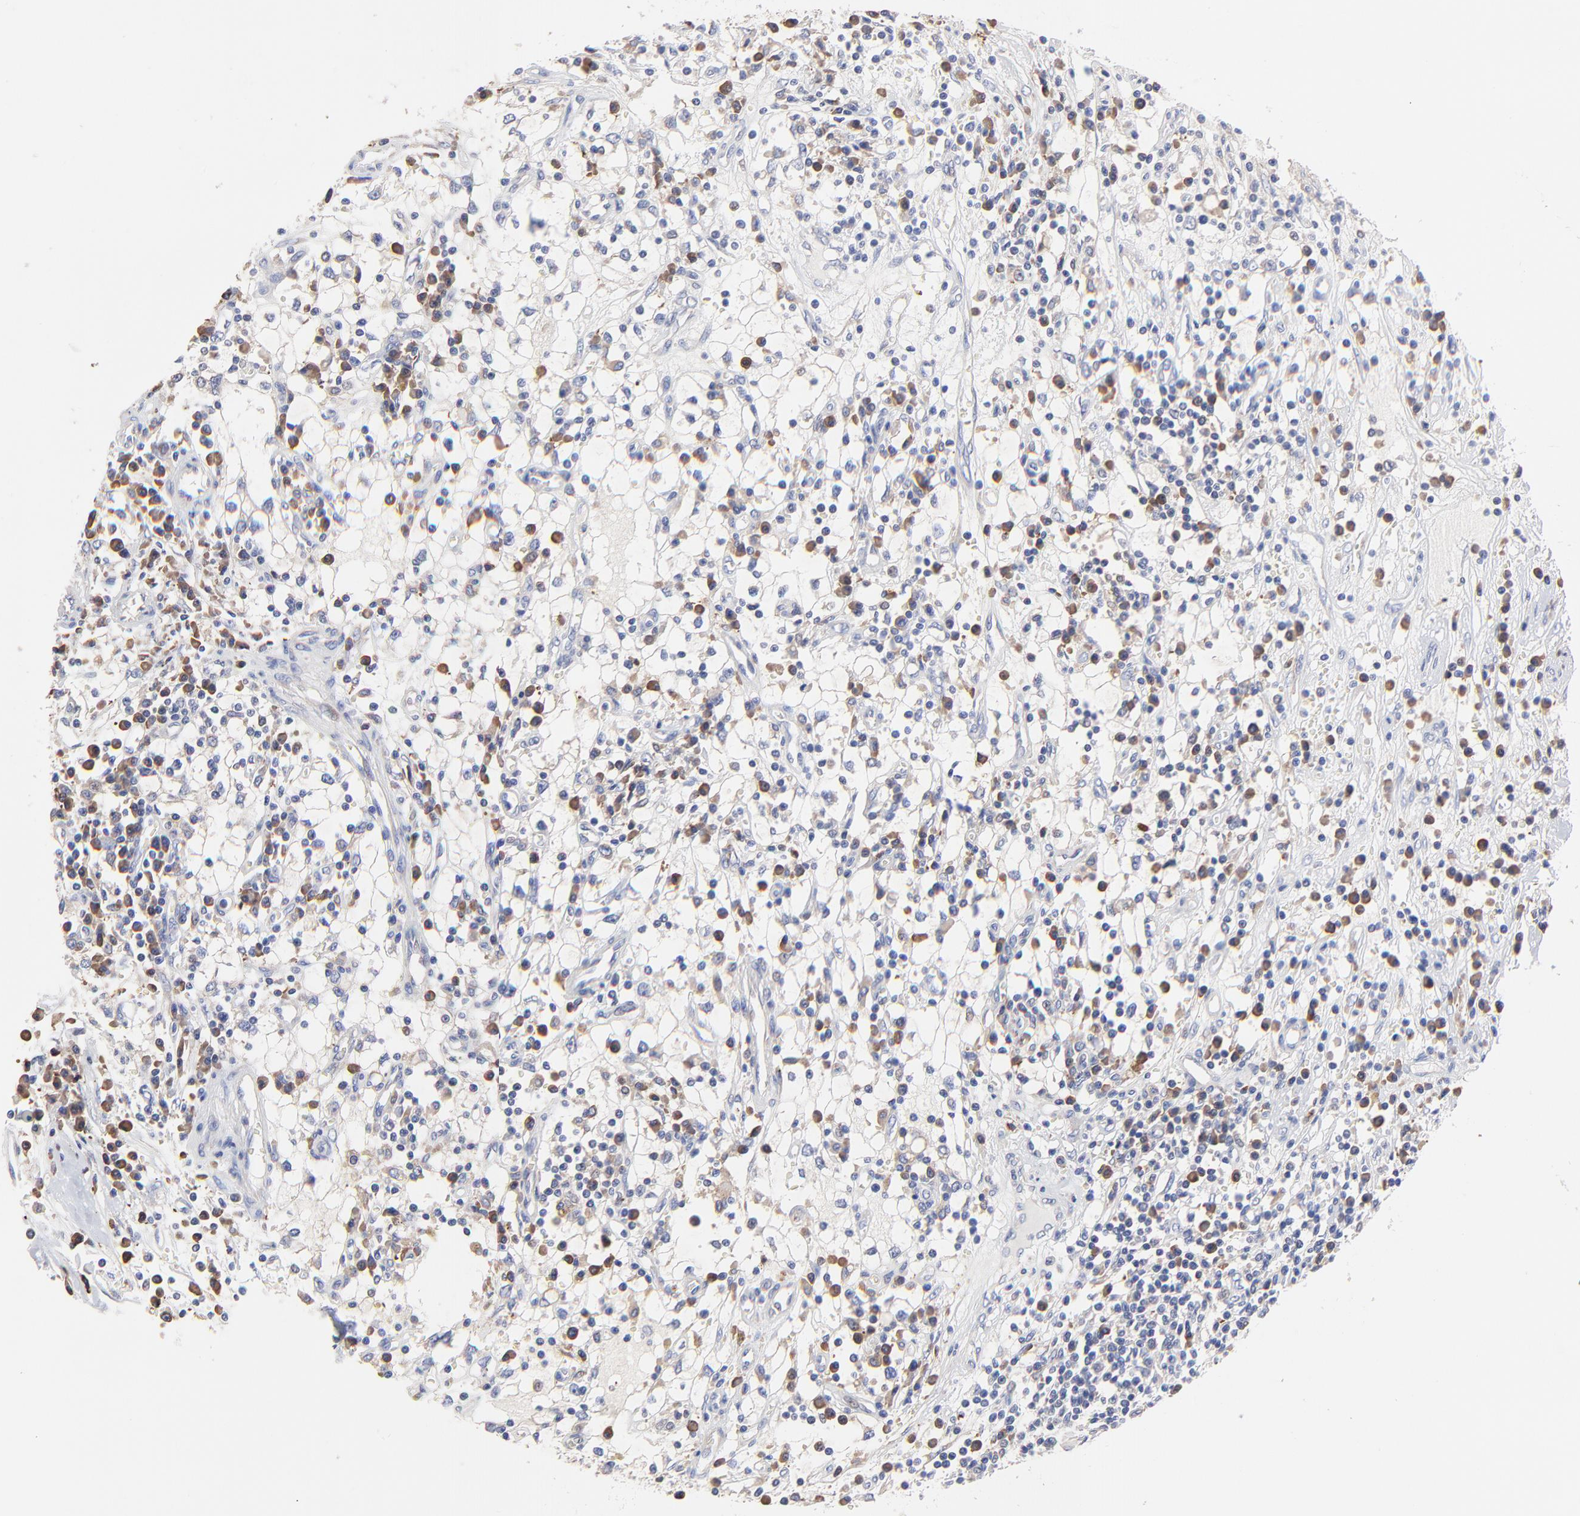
{"staining": {"intensity": "negative", "quantity": "none", "location": "none"}, "tissue": "renal cancer", "cell_type": "Tumor cells", "image_type": "cancer", "snomed": [{"axis": "morphology", "description": "Adenocarcinoma, NOS"}, {"axis": "topography", "description": "Kidney"}], "caption": "Tumor cells are negative for brown protein staining in adenocarcinoma (renal).", "gene": "PPFIBP2", "patient": {"sex": "male", "age": 82}}